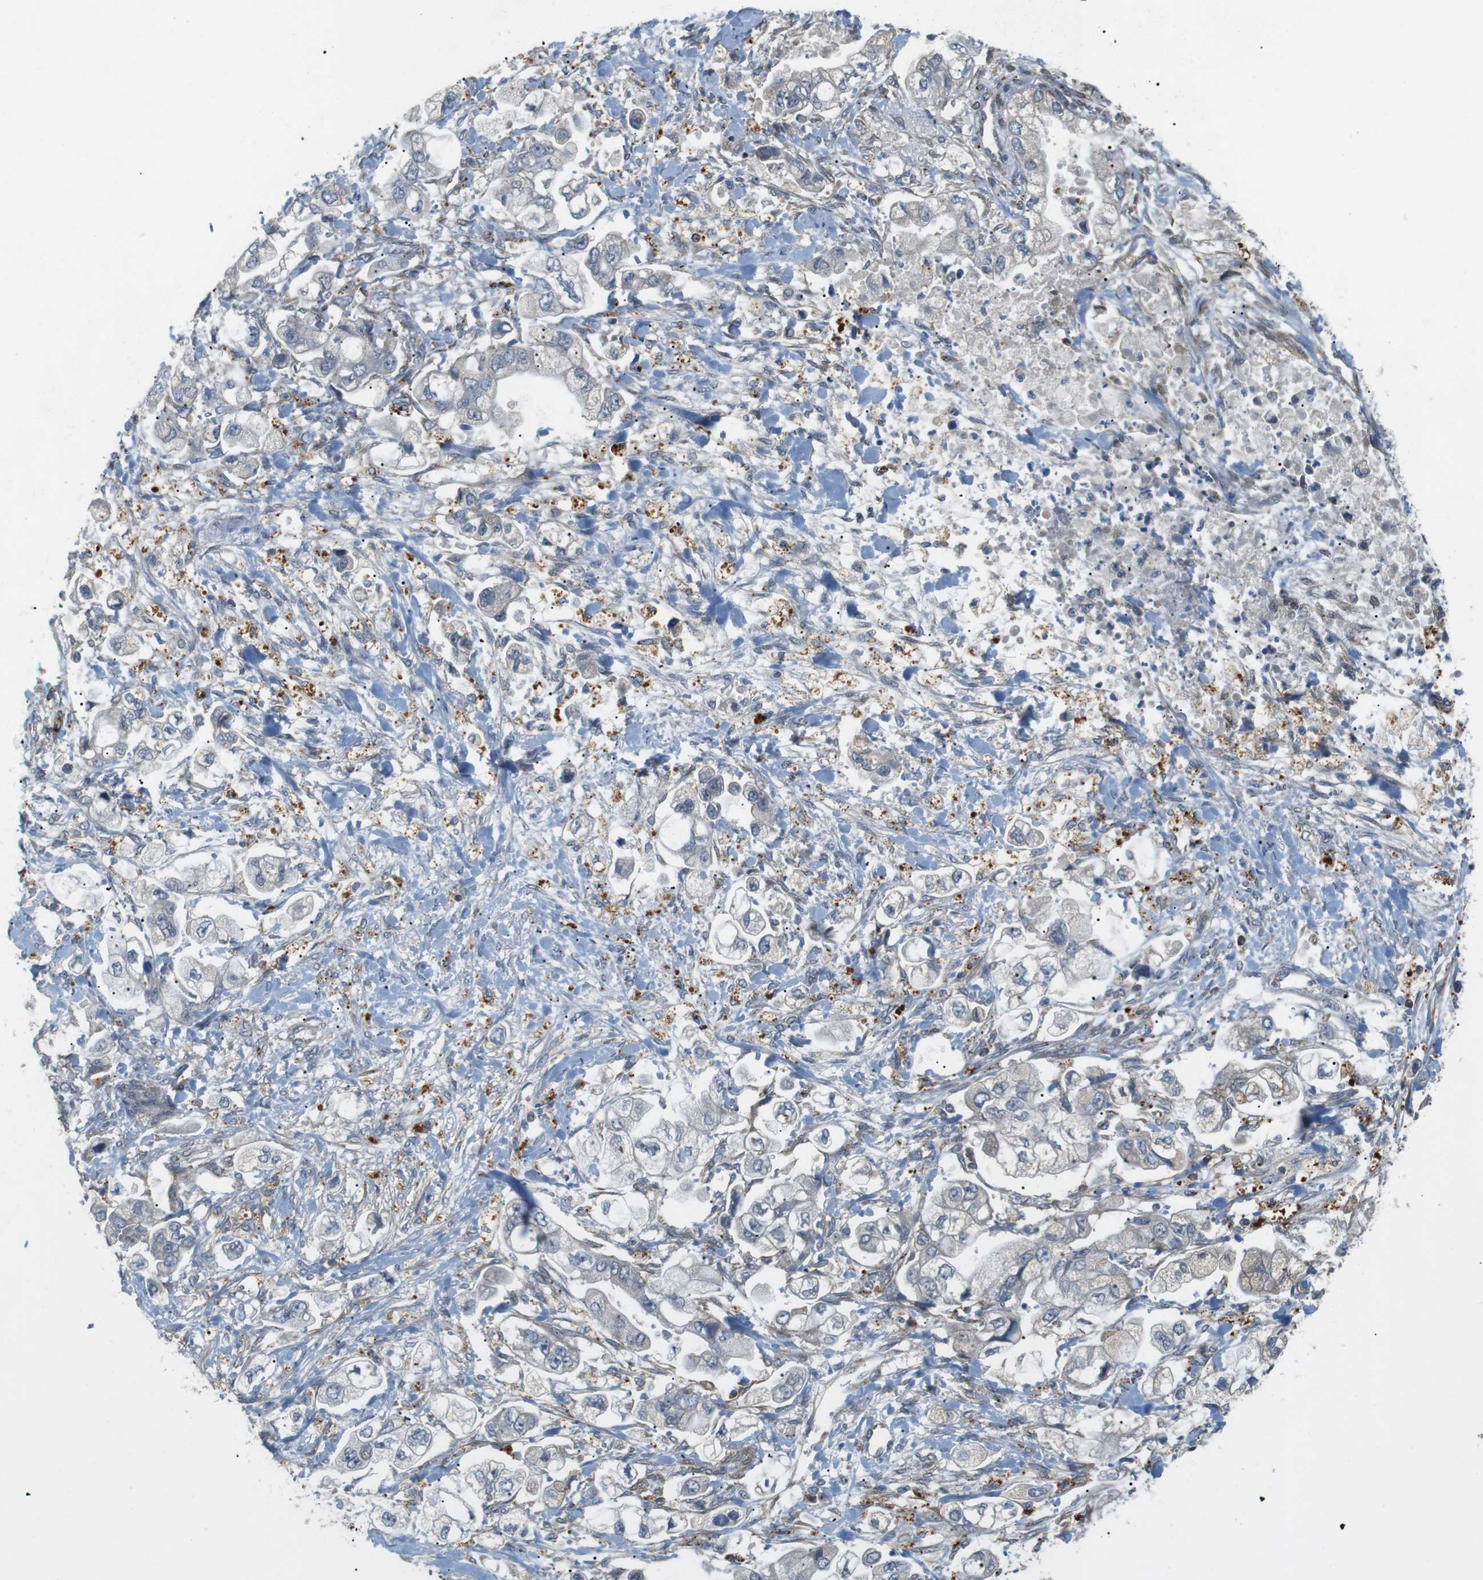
{"staining": {"intensity": "weak", "quantity": "<25%", "location": "cytoplasmic/membranous"}, "tissue": "stomach cancer", "cell_type": "Tumor cells", "image_type": "cancer", "snomed": [{"axis": "morphology", "description": "Normal tissue, NOS"}, {"axis": "morphology", "description": "Adenocarcinoma, NOS"}, {"axis": "topography", "description": "Stomach"}], "caption": "A histopathology image of stomach cancer (adenocarcinoma) stained for a protein exhibits no brown staining in tumor cells.", "gene": "KANK2", "patient": {"sex": "male", "age": 62}}